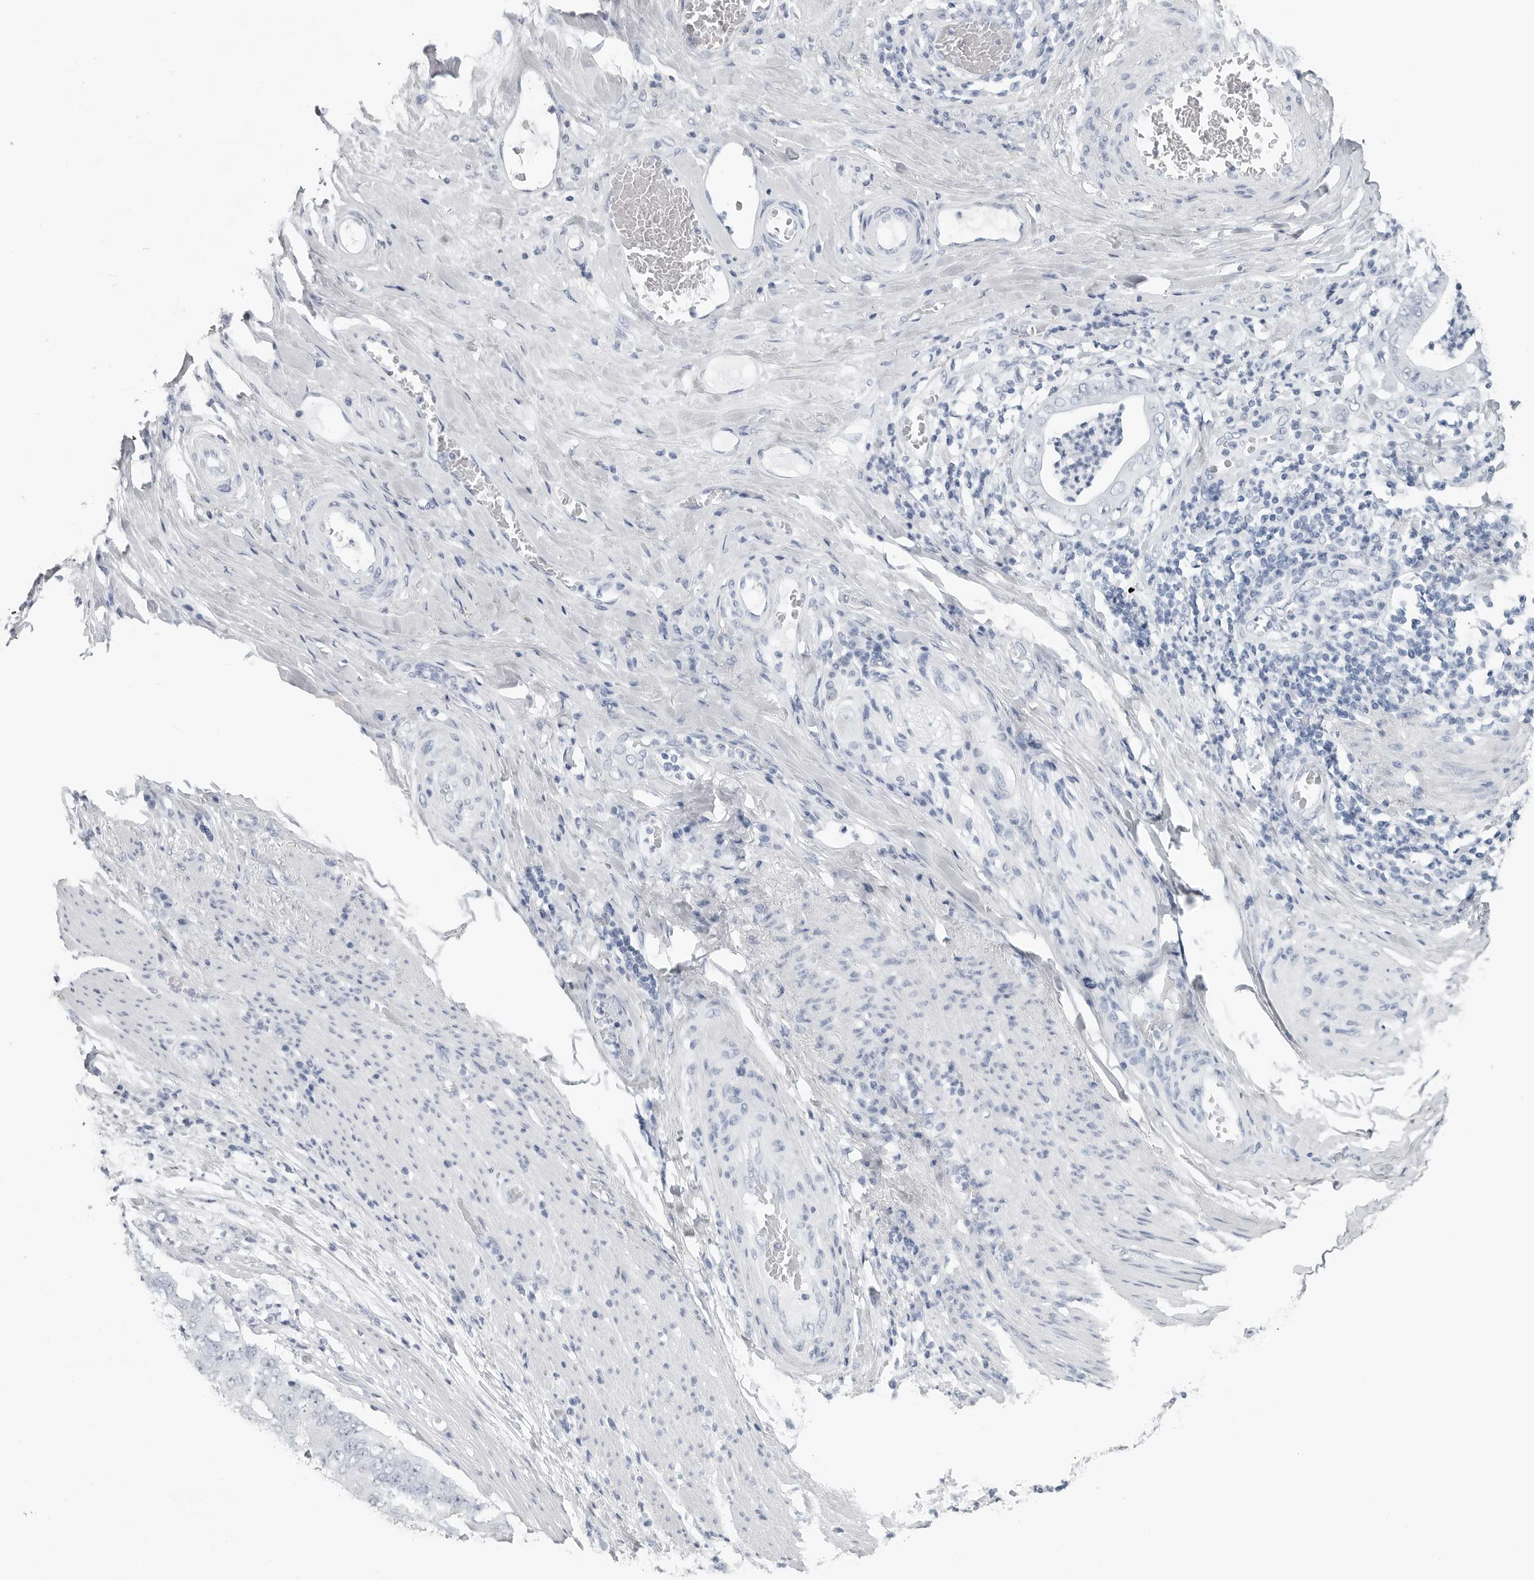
{"staining": {"intensity": "negative", "quantity": "none", "location": "none"}, "tissue": "stomach cancer", "cell_type": "Tumor cells", "image_type": "cancer", "snomed": [{"axis": "morphology", "description": "Adenocarcinoma, NOS"}, {"axis": "topography", "description": "Stomach"}], "caption": "The micrograph exhibits no significant positivity in tumor cells of adenocarcinoma (stomach).", "gene": "CSH1", "patient": {"sex": "female", "age": 73}}